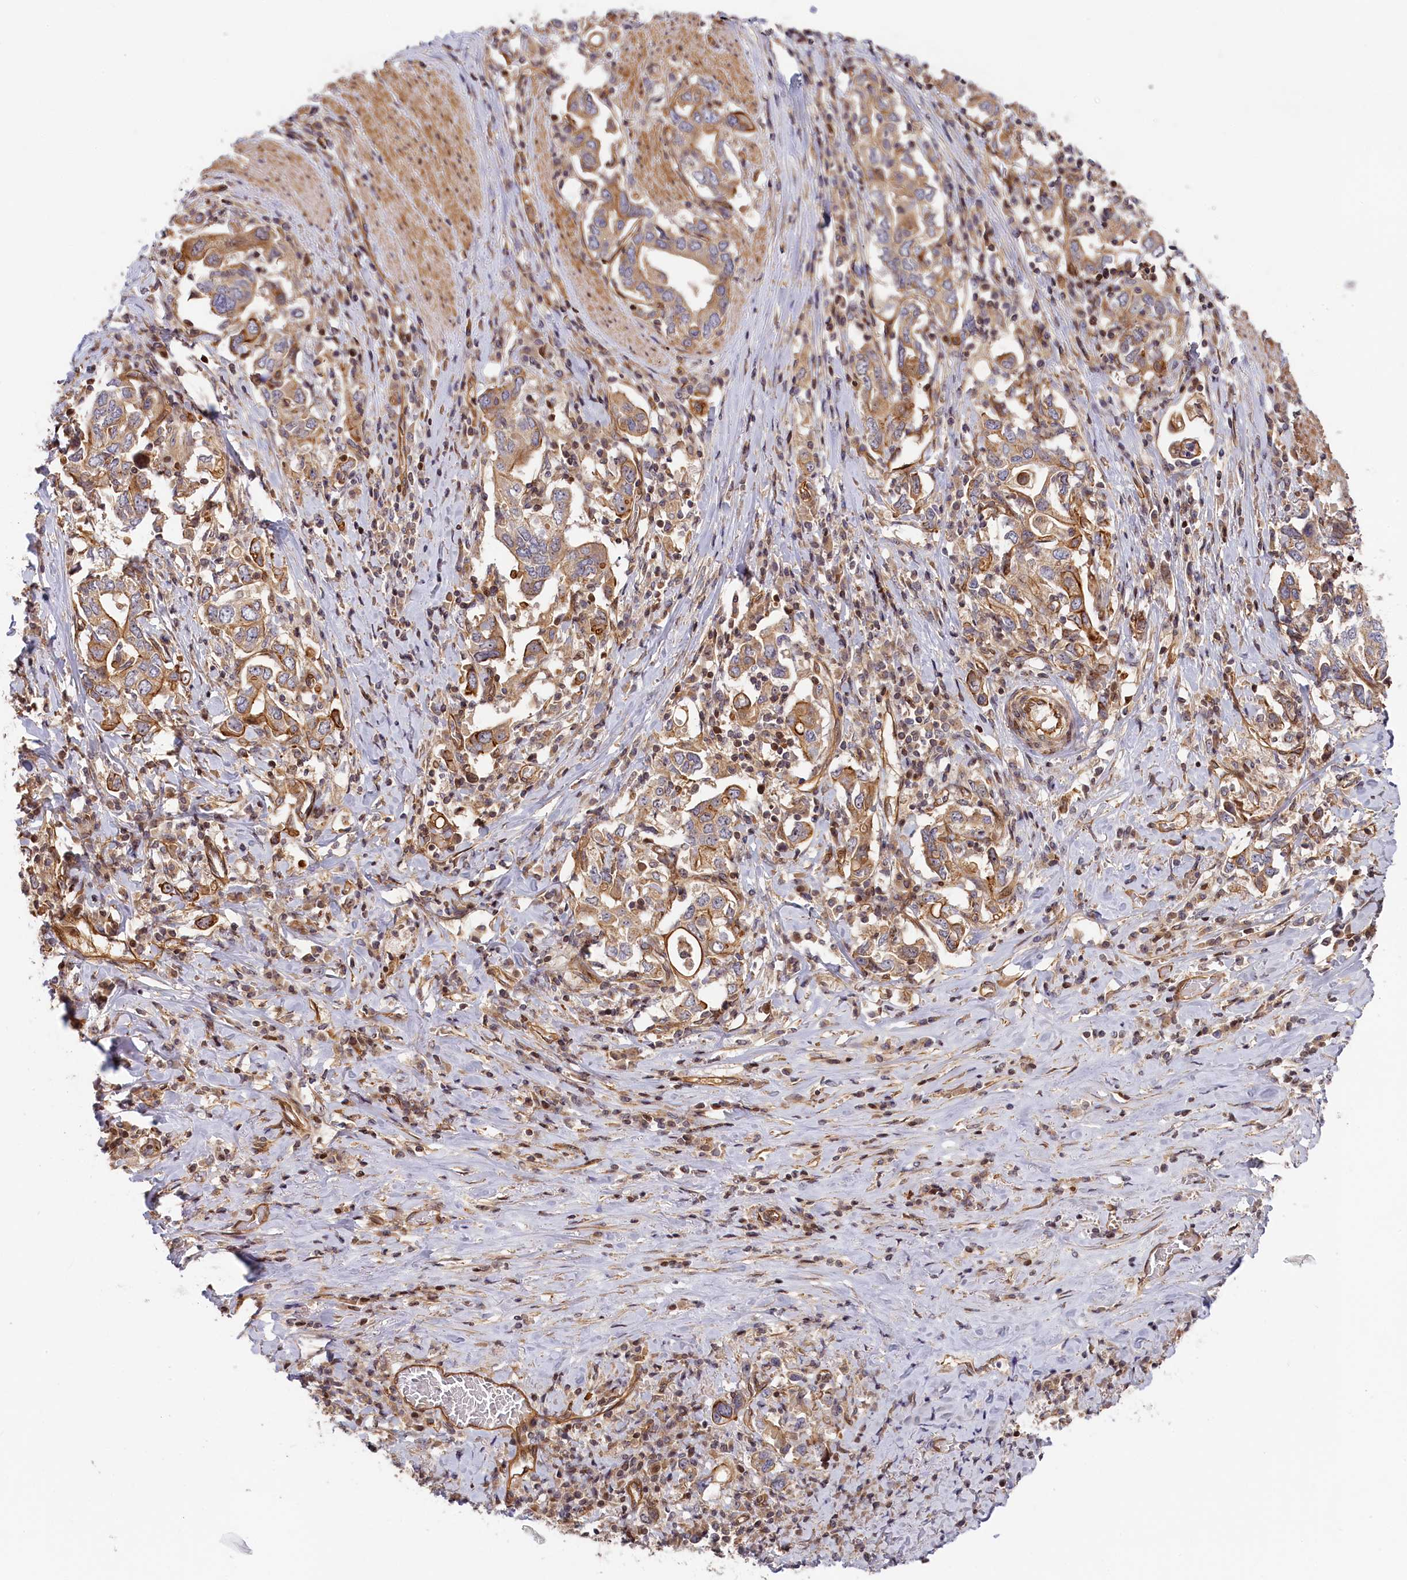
{"staining": {"intensity": "moderate", "quantity": ">75%", "location": "cytoplasmic/membranous"}, "tissue": "stomach cancer", "cell_type": "Tumor cells", "image_type": "cancer", "snomed": [{"axis": "morphology", "description": "Adenocarcinoma, NOS"}, {"axis": "topography", "description": "Stomach, upper"}, {"axis": "topography", "description": "Stomach"}], "caption": "Adenocarcinoma (stomach) was stained to show a protein in brown. There is medium levels of moderate cytoplasmic/membranous expression in about >75% of tumor cells.", "gene": "CEP44", "patient": {"sex": "male", "age": 62}}